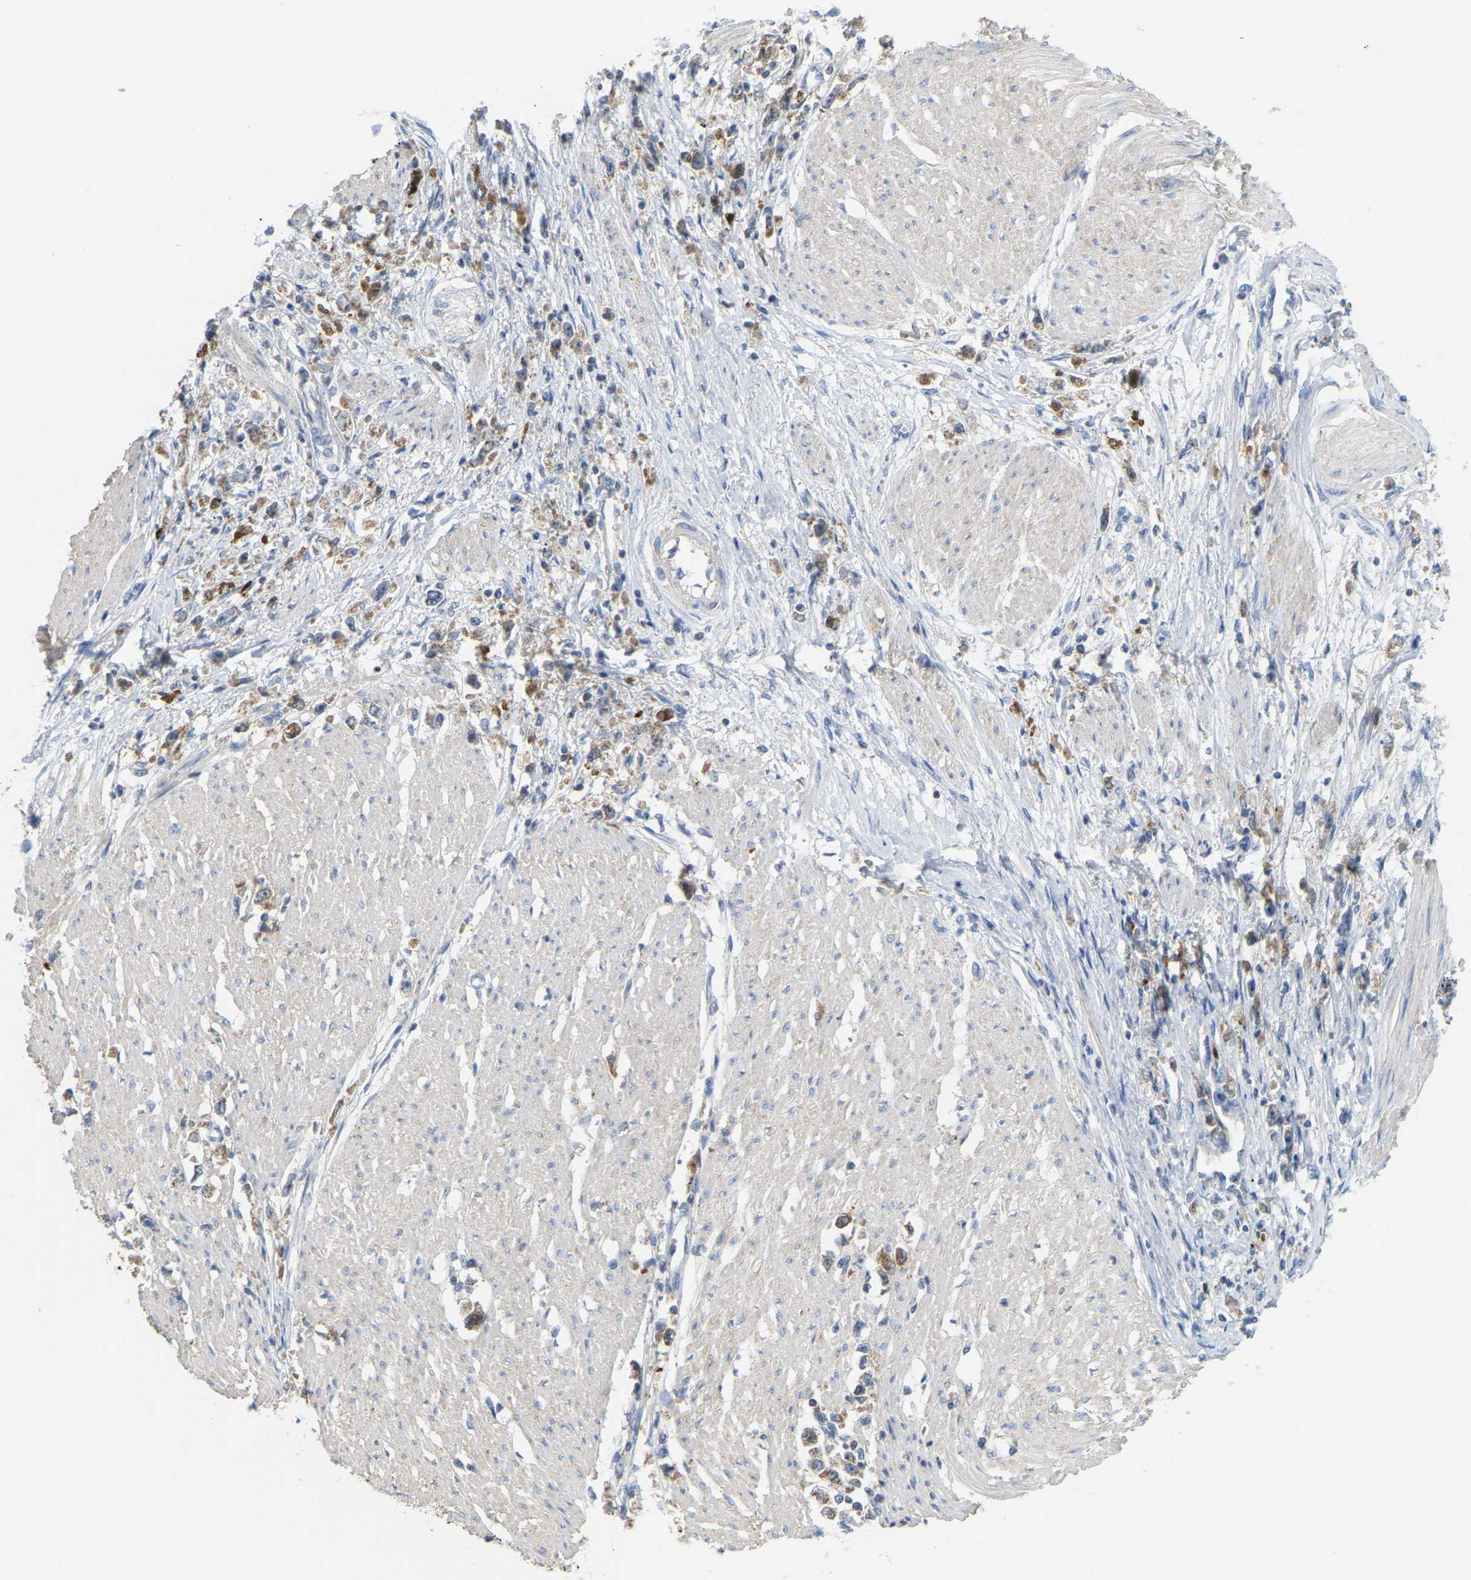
{"staining": {"intensity": "moderate", "quantity": "25%-75%", "location": "cytoplasmic/membranous"}, "tissue": "stomach cancer", "cell_type": "Tumor cells", "image_type": "cancer", "snomed": [{"axis": "morphology", "description": "Adenocarcinoma, NOS"}, {"axis": "topography", "description": "Stomach"}], "caption": "Stomach adenocarcinoma tissue reveals moderate cytoplasmic/membranous positivity in approximately 25%-75% of tumor cells, visualized by immunohistochemistry. The staining is performed using DAB brown chromogen to label protein expression. The nuclei are counter-stained blue using hematoxylin.", "gene": "SERPINB5", "patient": {"sex": "female", "age": 59}}